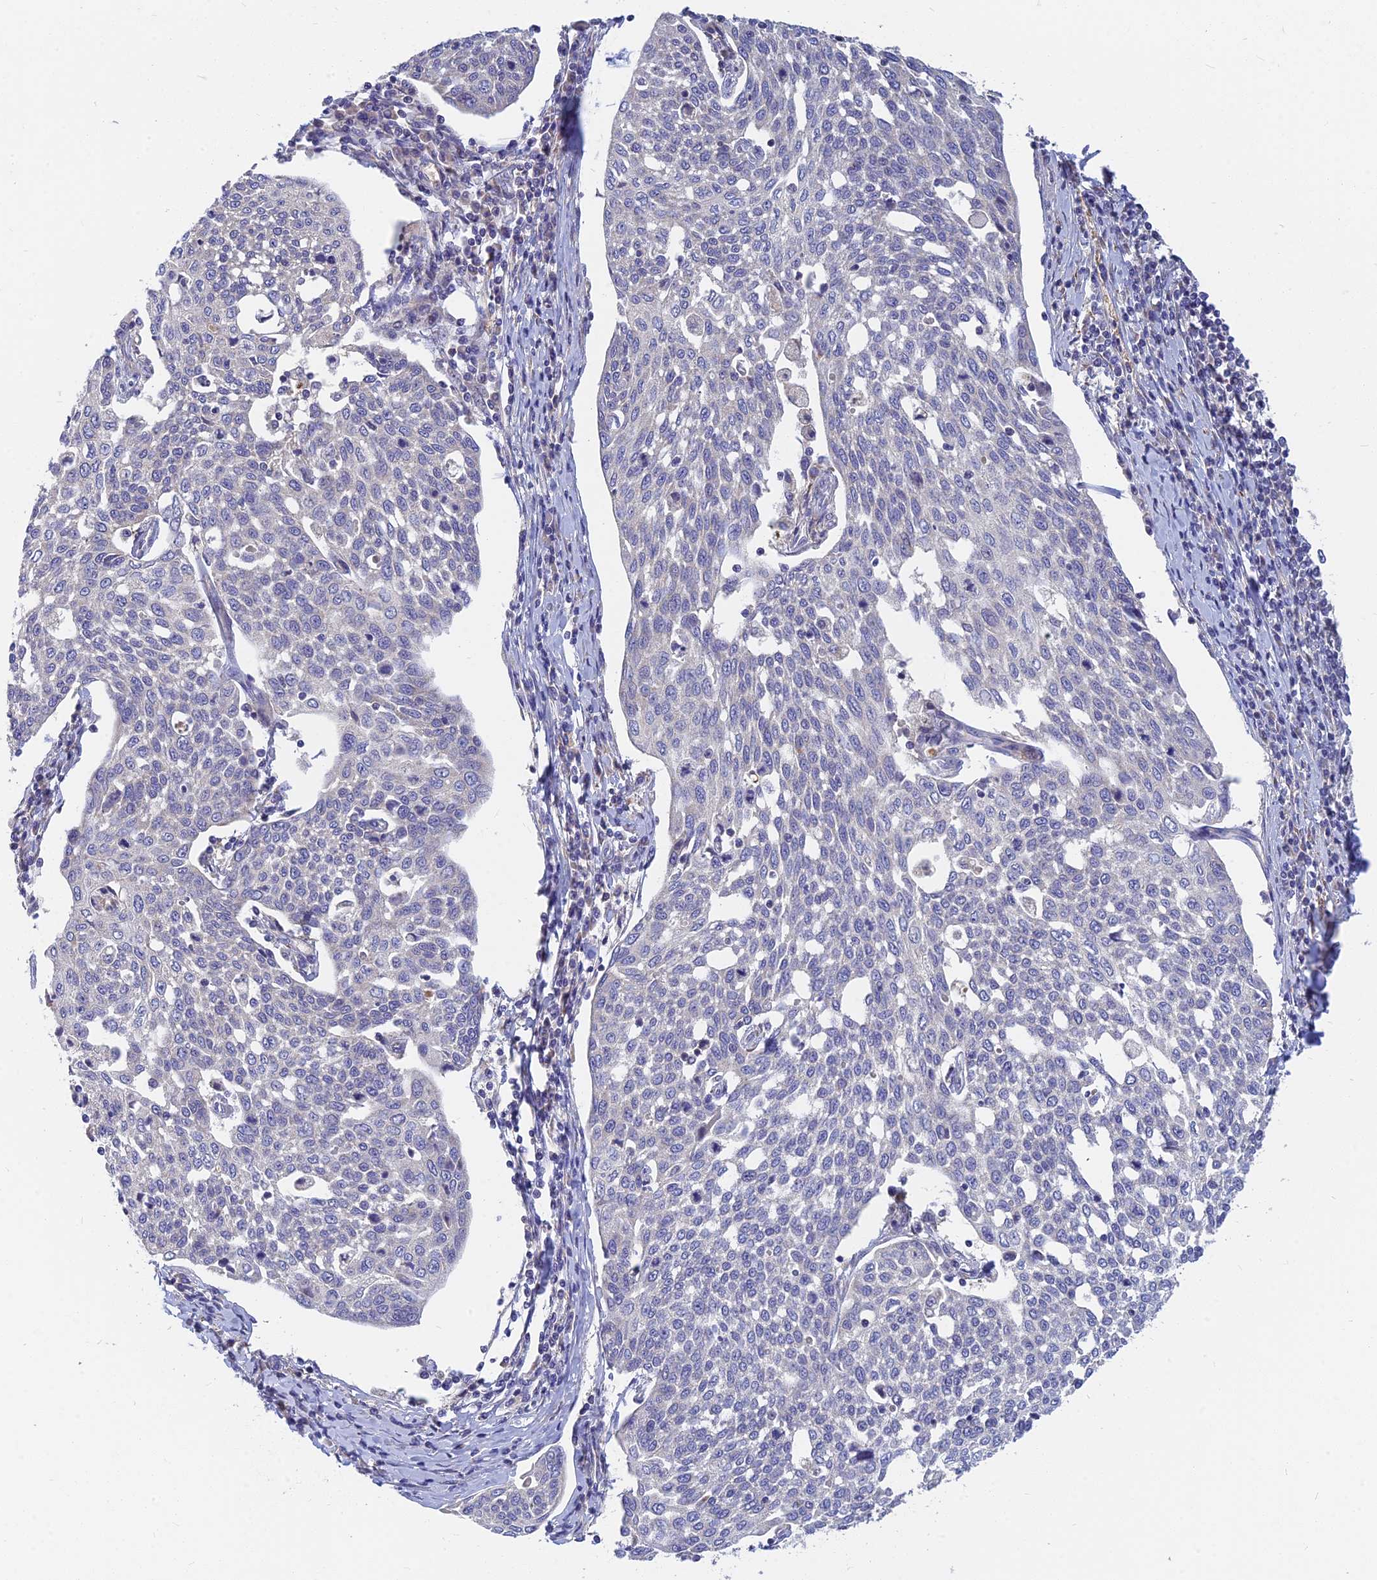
{"staining": {"intensity": "negative", "quantity": "none", "location": "none"}, "tissue": "cervical cancer", "cell_type": "Tumor cells", "image_type": "cancer", "snomed": [{"axis": "morphology", "description": "Squamous cell carcinoma, NOS"}, {"axis": "topography", "description": "Cervix"}], "caption": "The histopathology image exhibits no significant expression in tumor cells of cervical cancer.", "gene": "CACNA1B", "patient": {"sex": "female", "age": 34}}